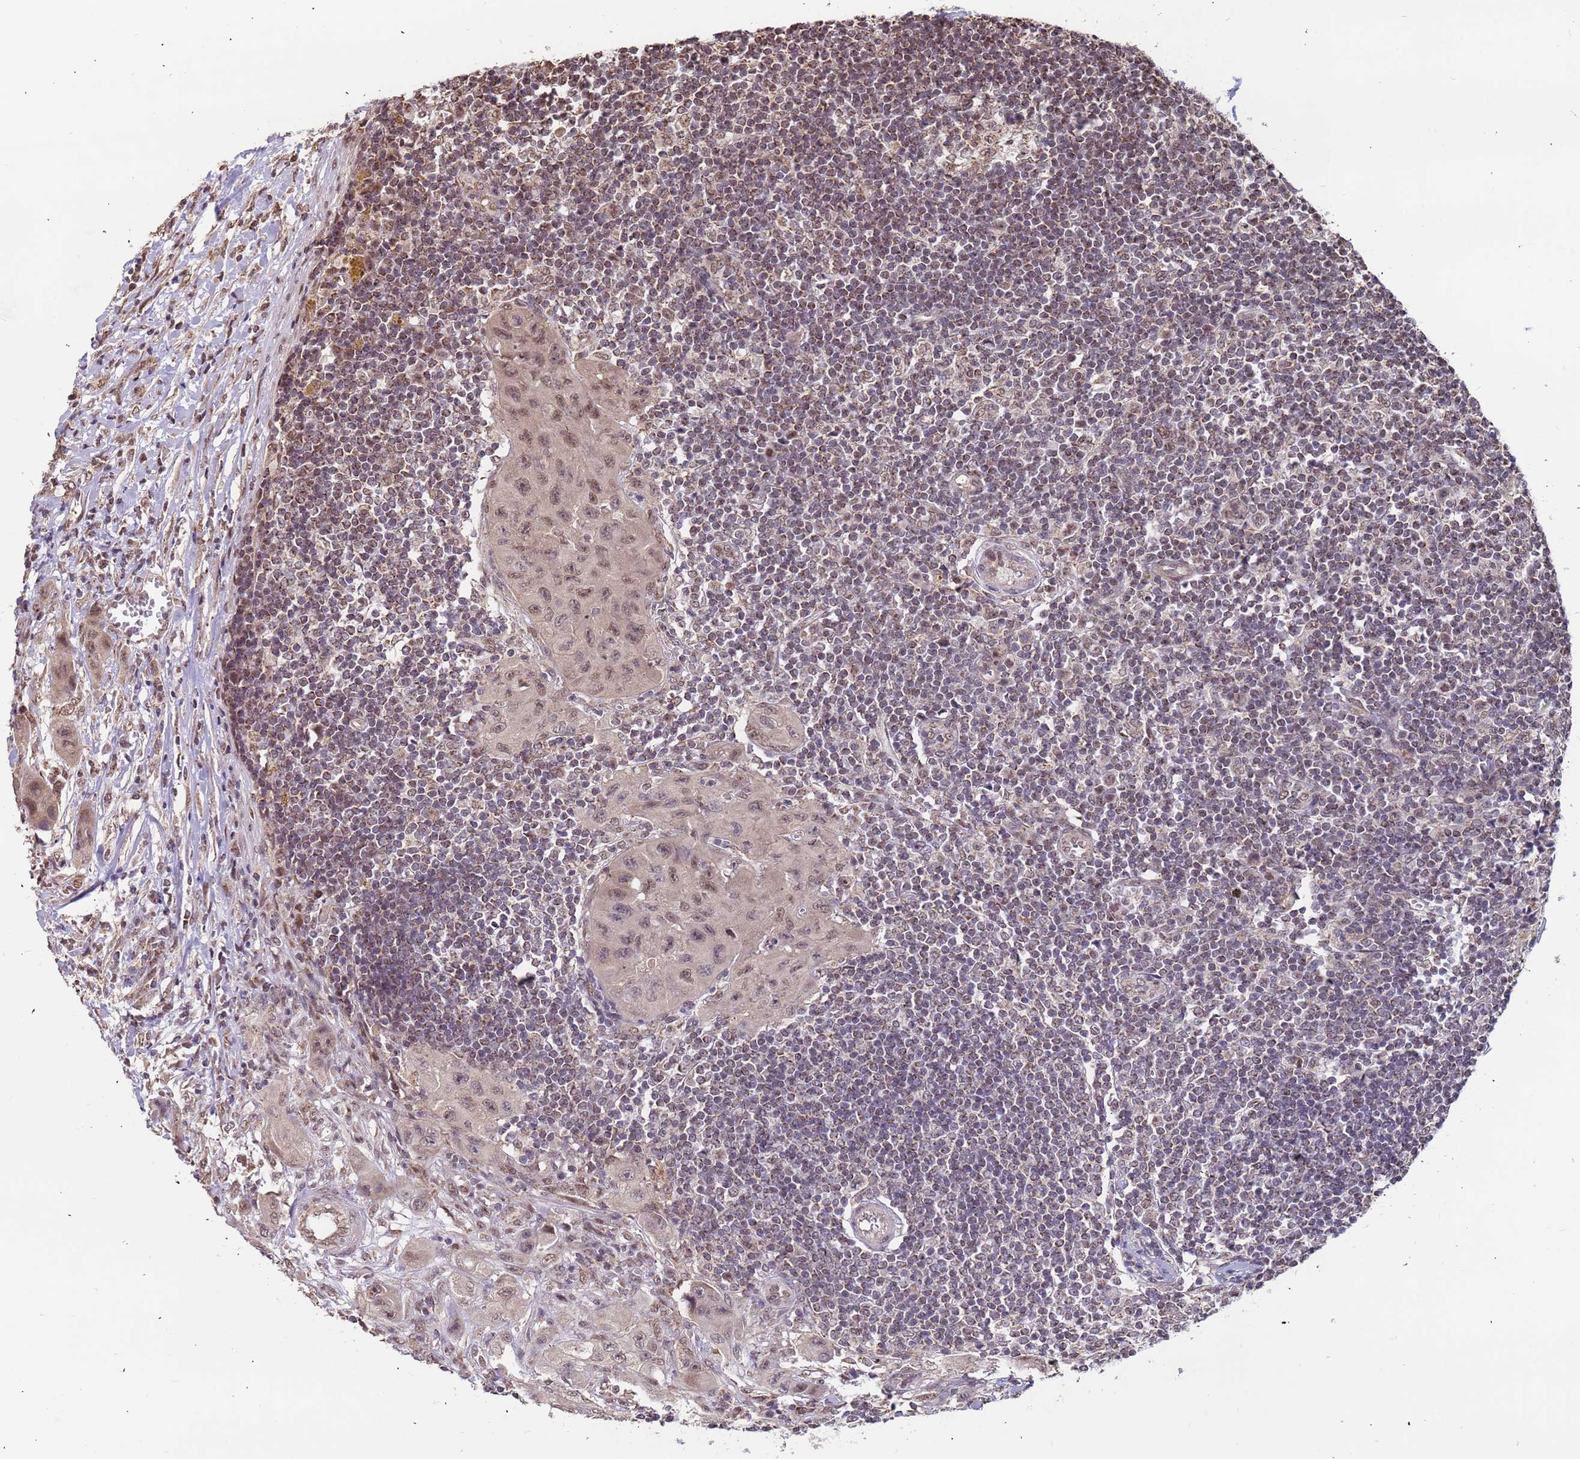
{"staining": {"intensity": "weak", "quantity": "25%-75%", "location": "nuclear"}, "tissue": "lymph node", "cell_type": "Germinal center cells", "image_type": "normal", "snomed": [{"axis": "morphology", "description": "Normal tissue, NOS"}, {"axis": "morphology", "description": "Squamous cell carcinoma, metastatic, NOS"}, {"axis": "topography", "description": "Lymph node"}], "caption": "Lymph node stained for a protein (brown) displays weak nuclear positive positivity in approximately 25%-75% of germinal center cells.", "gene": "DENND2B", "patient": {"sex": "male", "age": 73}}